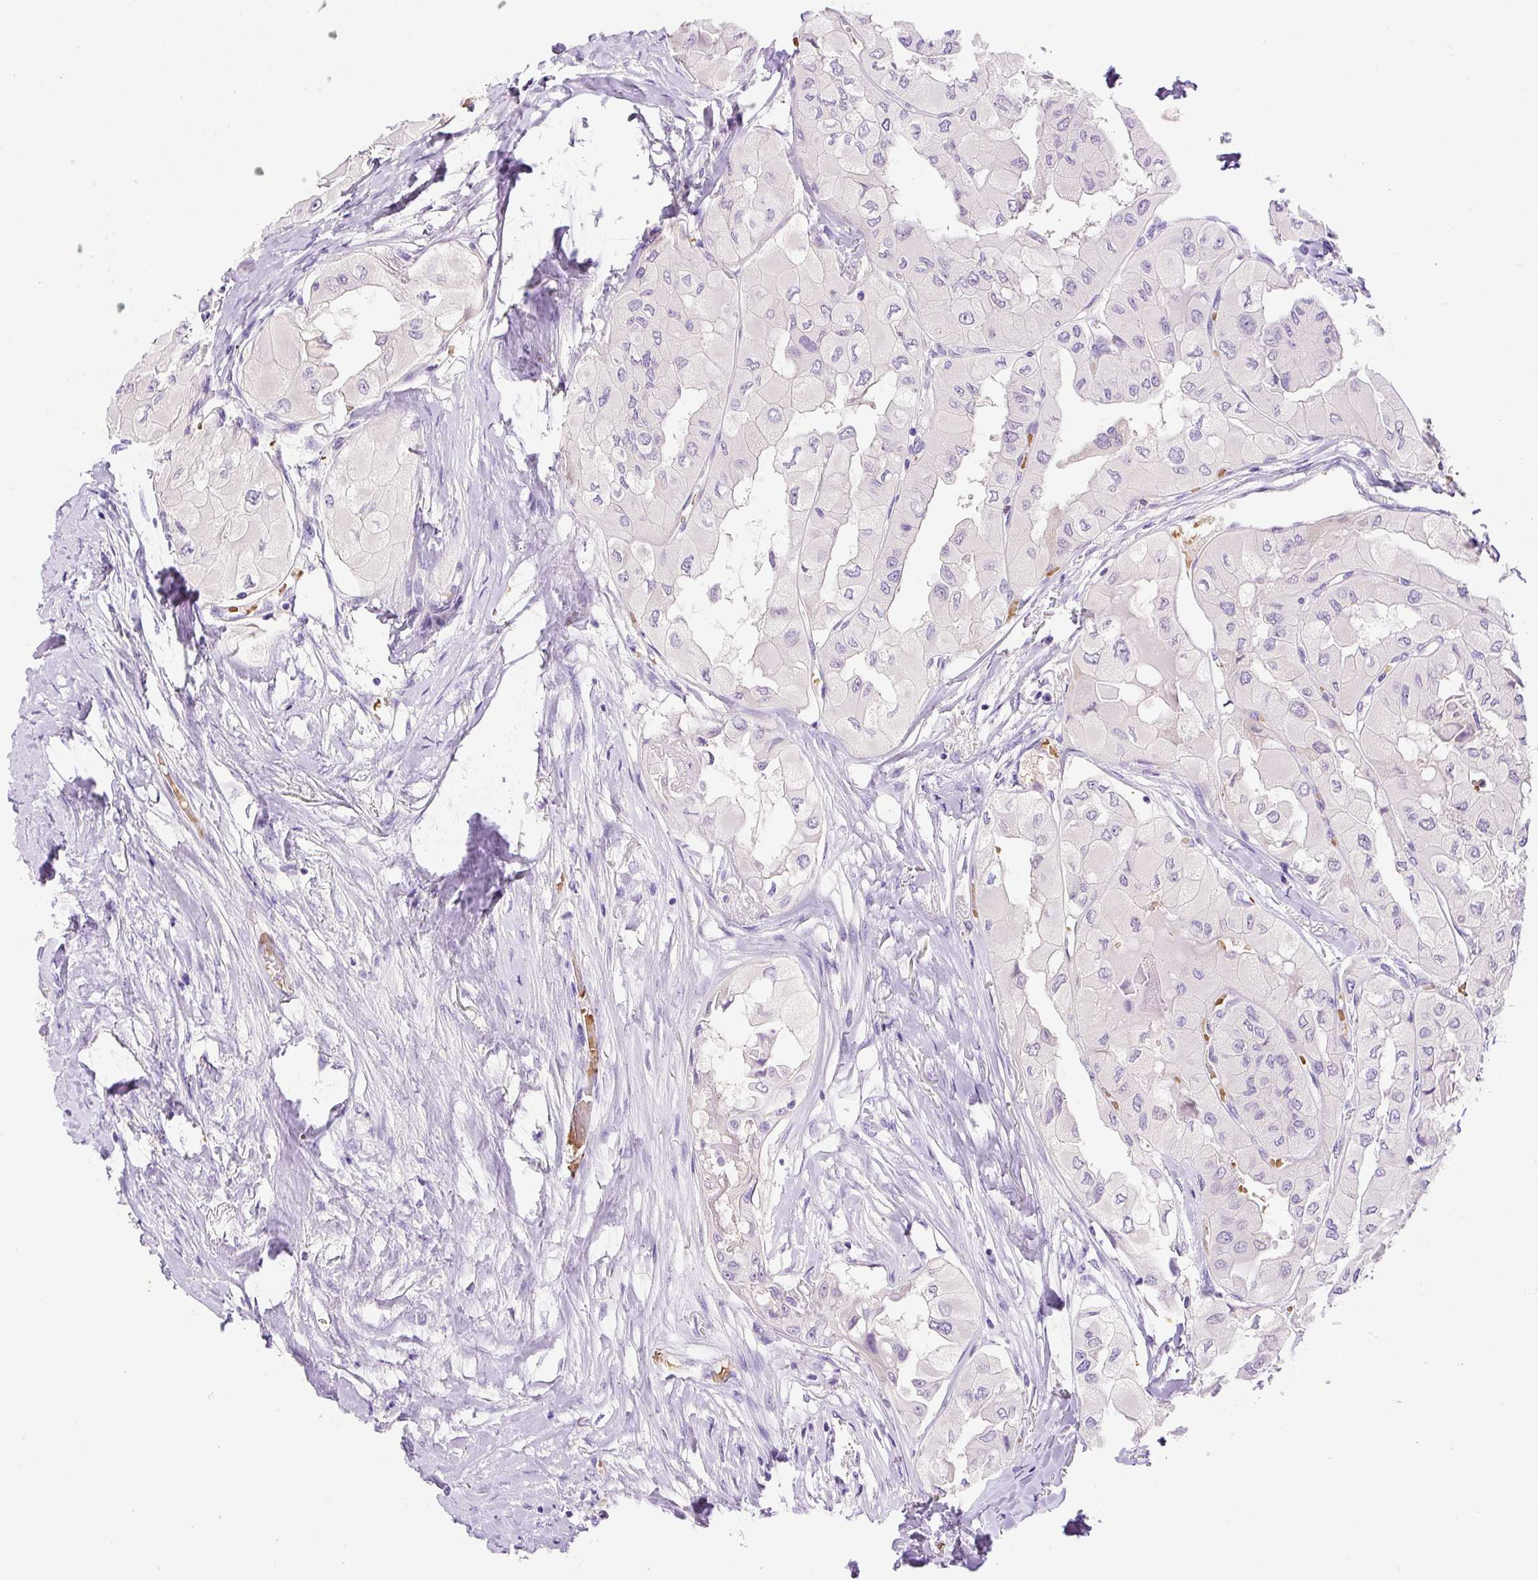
{"staining": {"intensity": "negative", "quantity": "none", "location": "none"}, "tissue": "thyroid cancer", "cell_type": "Tumor cells", "image_type": "cancer", "snomed": [{"axis": "morphology", "description": "Normal tissue, NOS"}, {"axis": "morphology", "description": "Papillary adenocarcinoma, NOS"}, {"axis": "topography", "description": "Thyroid gland"}], "caption": "Immunohistochemical staining of human thyroid cancer (papillary adenocarcinoma) reveals no significant positivity in tumor cells. Nuclei are stained in blue.", "gene": "LHFPL5", "patient": {"sex": "female", "age": 59}}